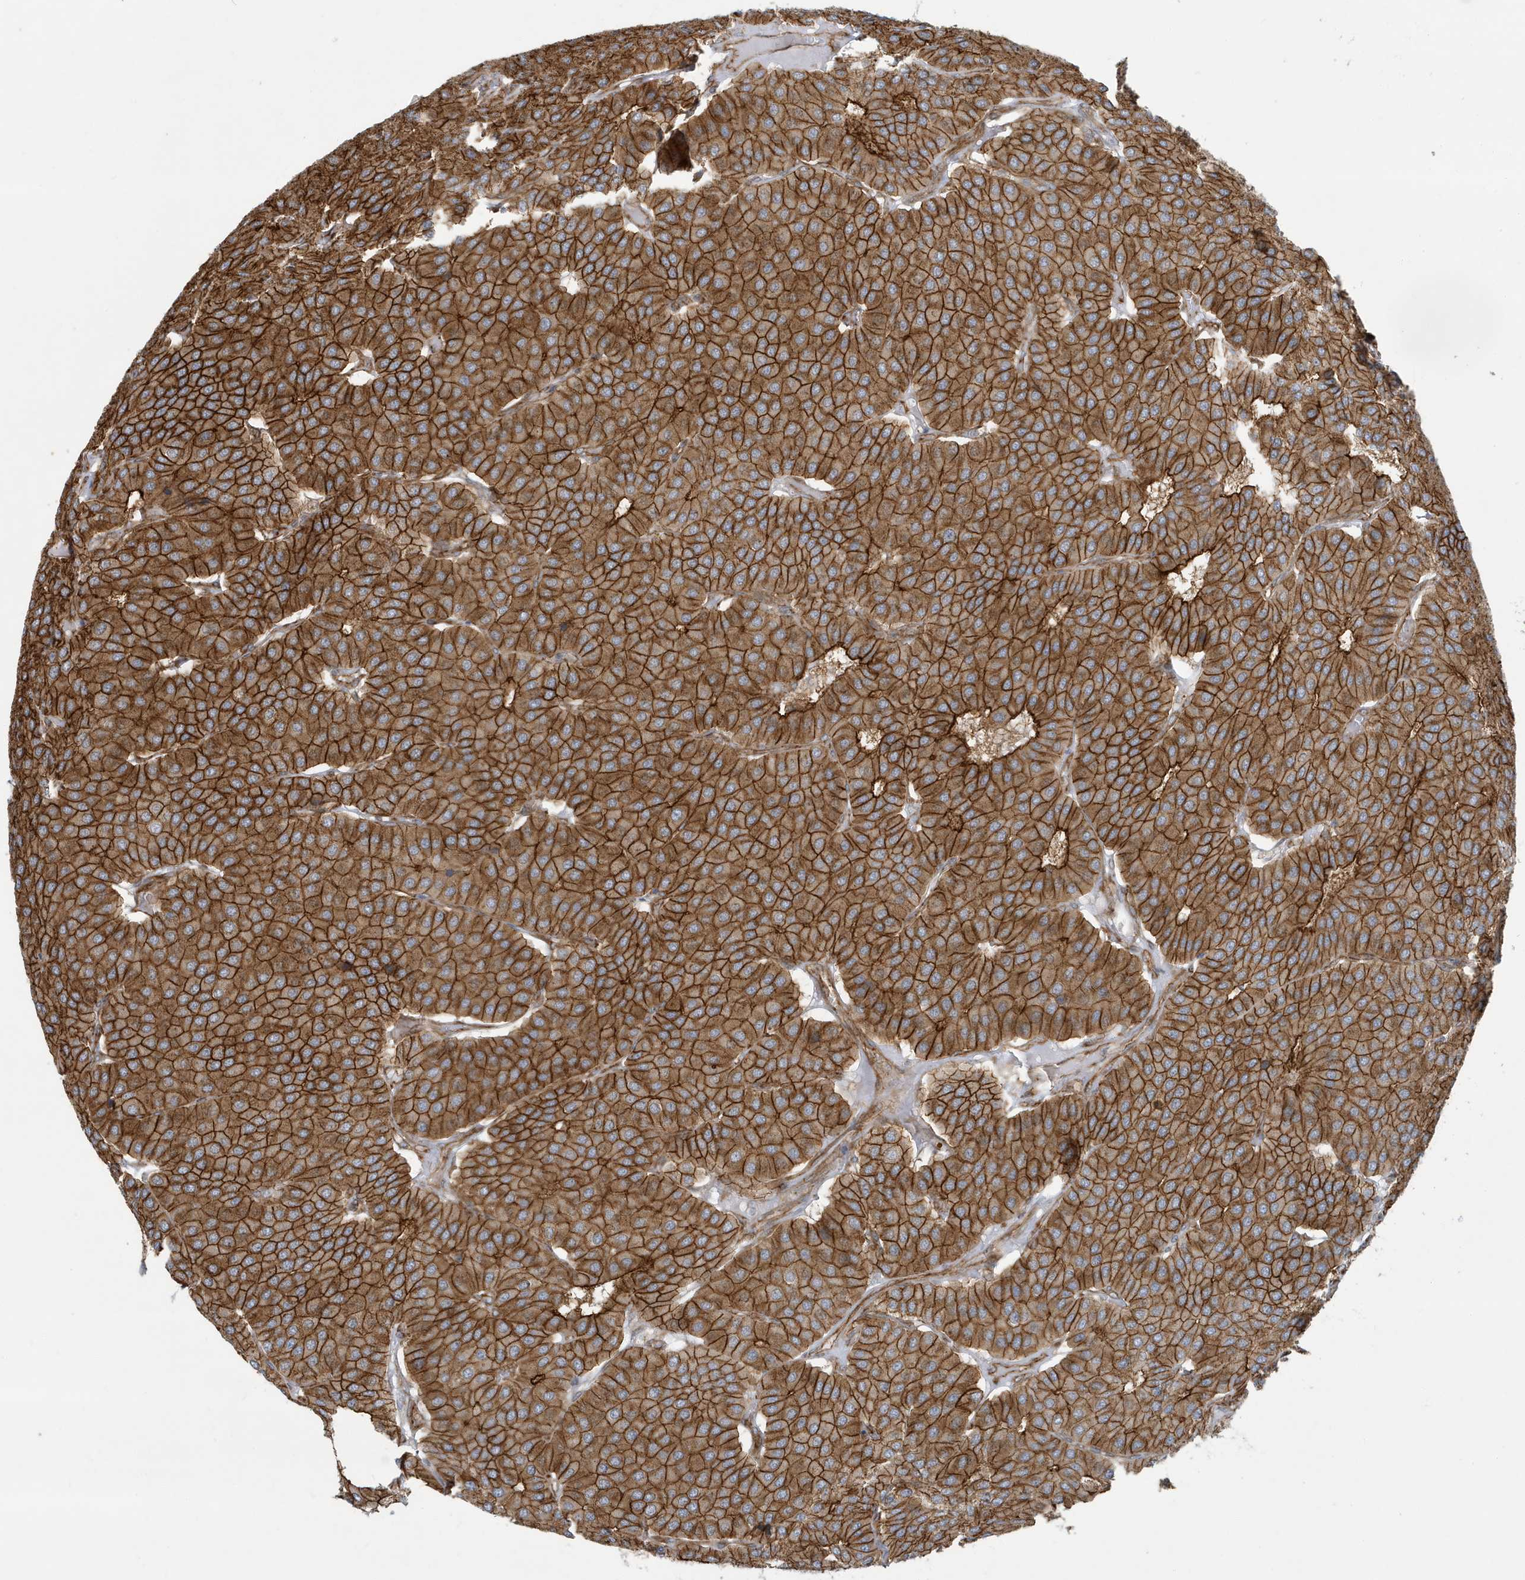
{"staining": {"intensity": "strong", "quantity": ">75%", "location": "cytoplasmic/membranous"}, "tissue": "parathyroid gland", "cell_type": "Glandular cells", "image_type": "normal", "snomed": [{"axis": "morphology", "description": "Normal tissue, NOS"}, {"axis": "morphology", "description": "Adenoma, NOS"}, {"axis": "topography", "description": "Parathyroid gland"}], "caption": "Protein staining shows strong cytoplasmic/membranous staining in about >75% of glandular cells in benign parathyroid gland.", "gene": "ATP23", "patient": {"sex": "female", "age": 86}}